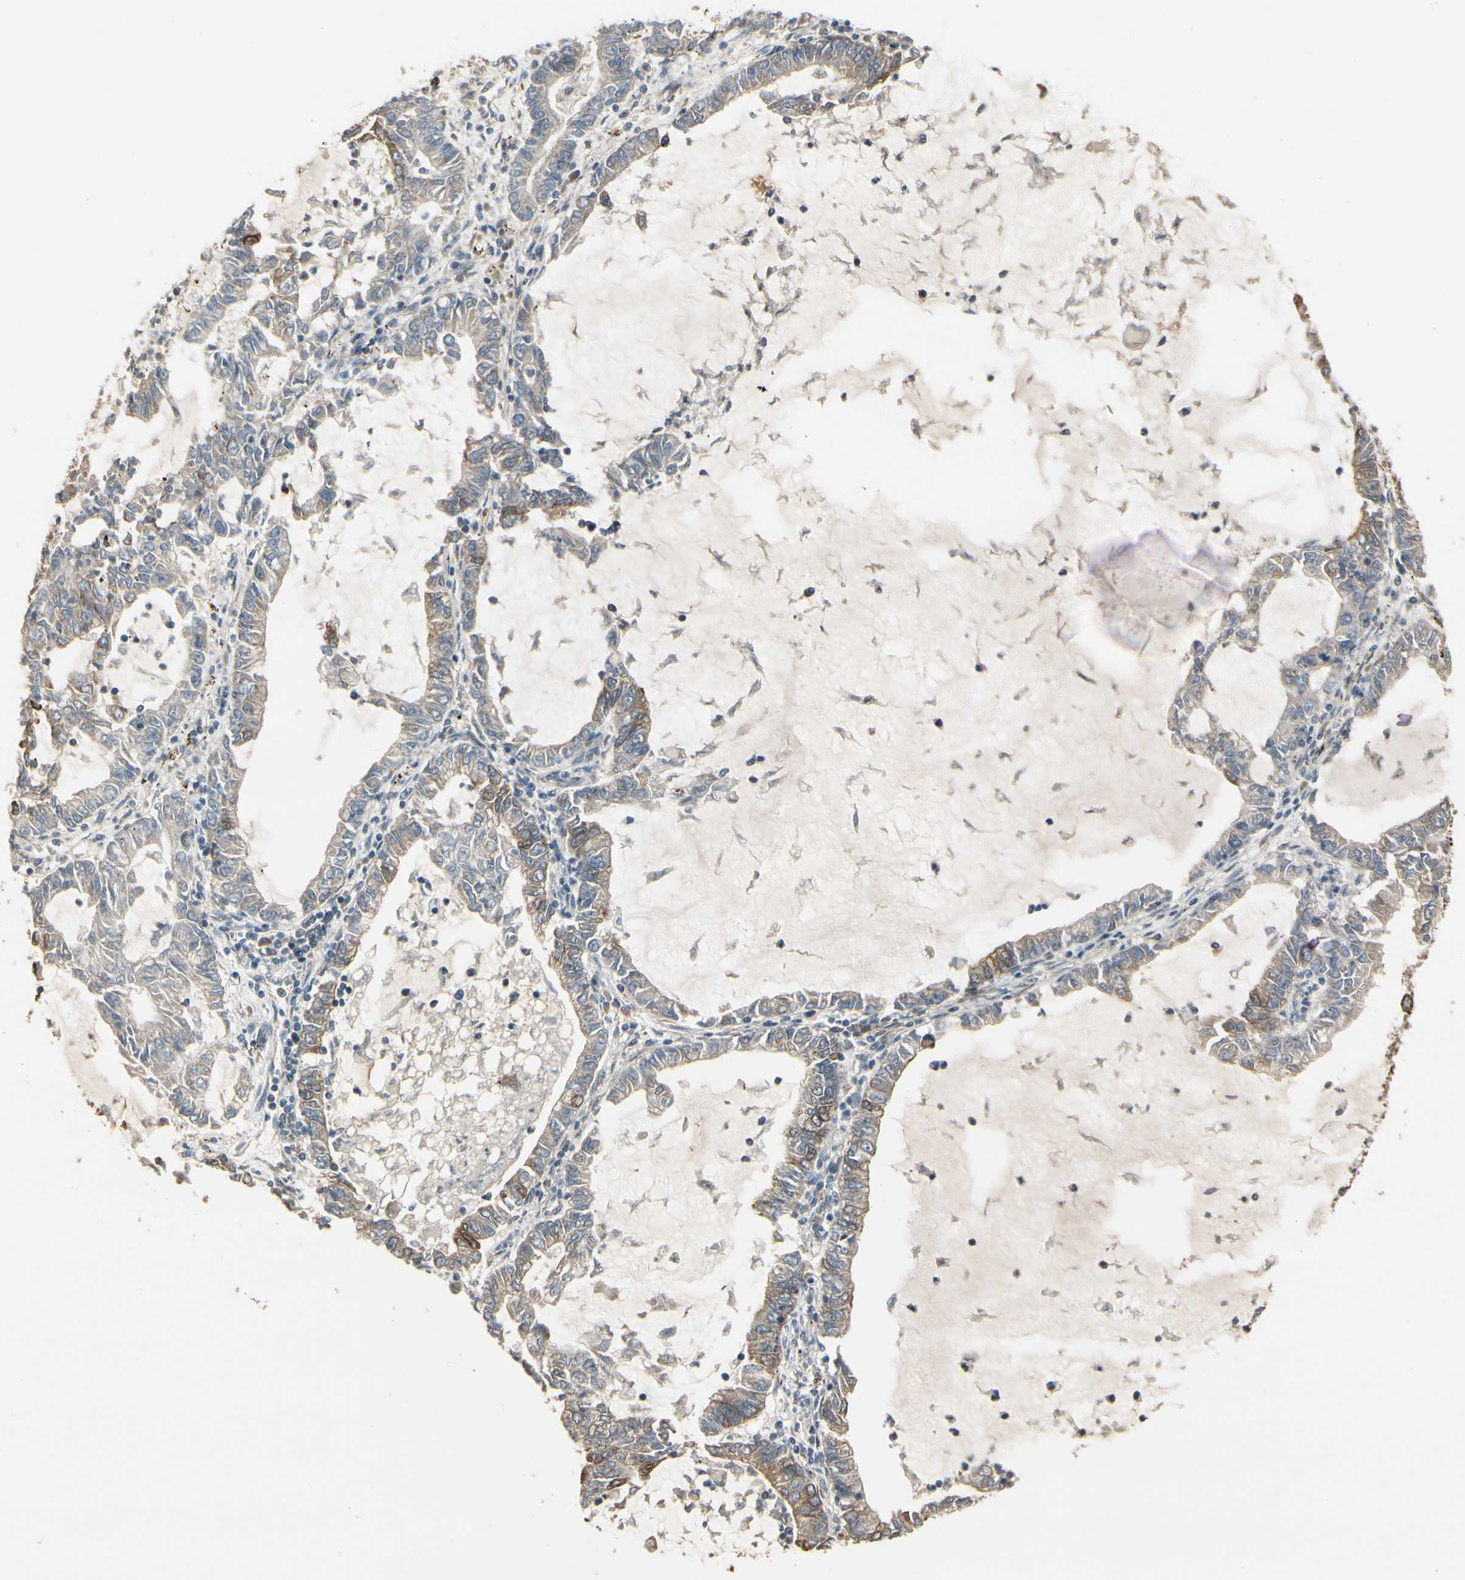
{"staining": {"intensity": "weak", "quantity": ">75%", "location": "cytoplasmic/membranous"}, "tissue": "lung cancer", "cell_type": "Tumor cells", "image_type": "cancer", "snomed": [{"axis": "morphology", "description": "Adenocarcinoma, NOS"}, {"axis": "topography", "description": "Lung"}], "caption": "The histopathology image reveals immunohistochemical staining of lung adenocarcinoma. There is weak cytoplasmic/membranous staining is identified in approximately >75% of tumor cells. The staining was performed using DAB to visualize the protein expression in brown, while the nuclei were stained in blue with hematoxylin (Magnification: 20x).", "gene": "NUCB2", "patient": {"sex": "female", "age": 51}}